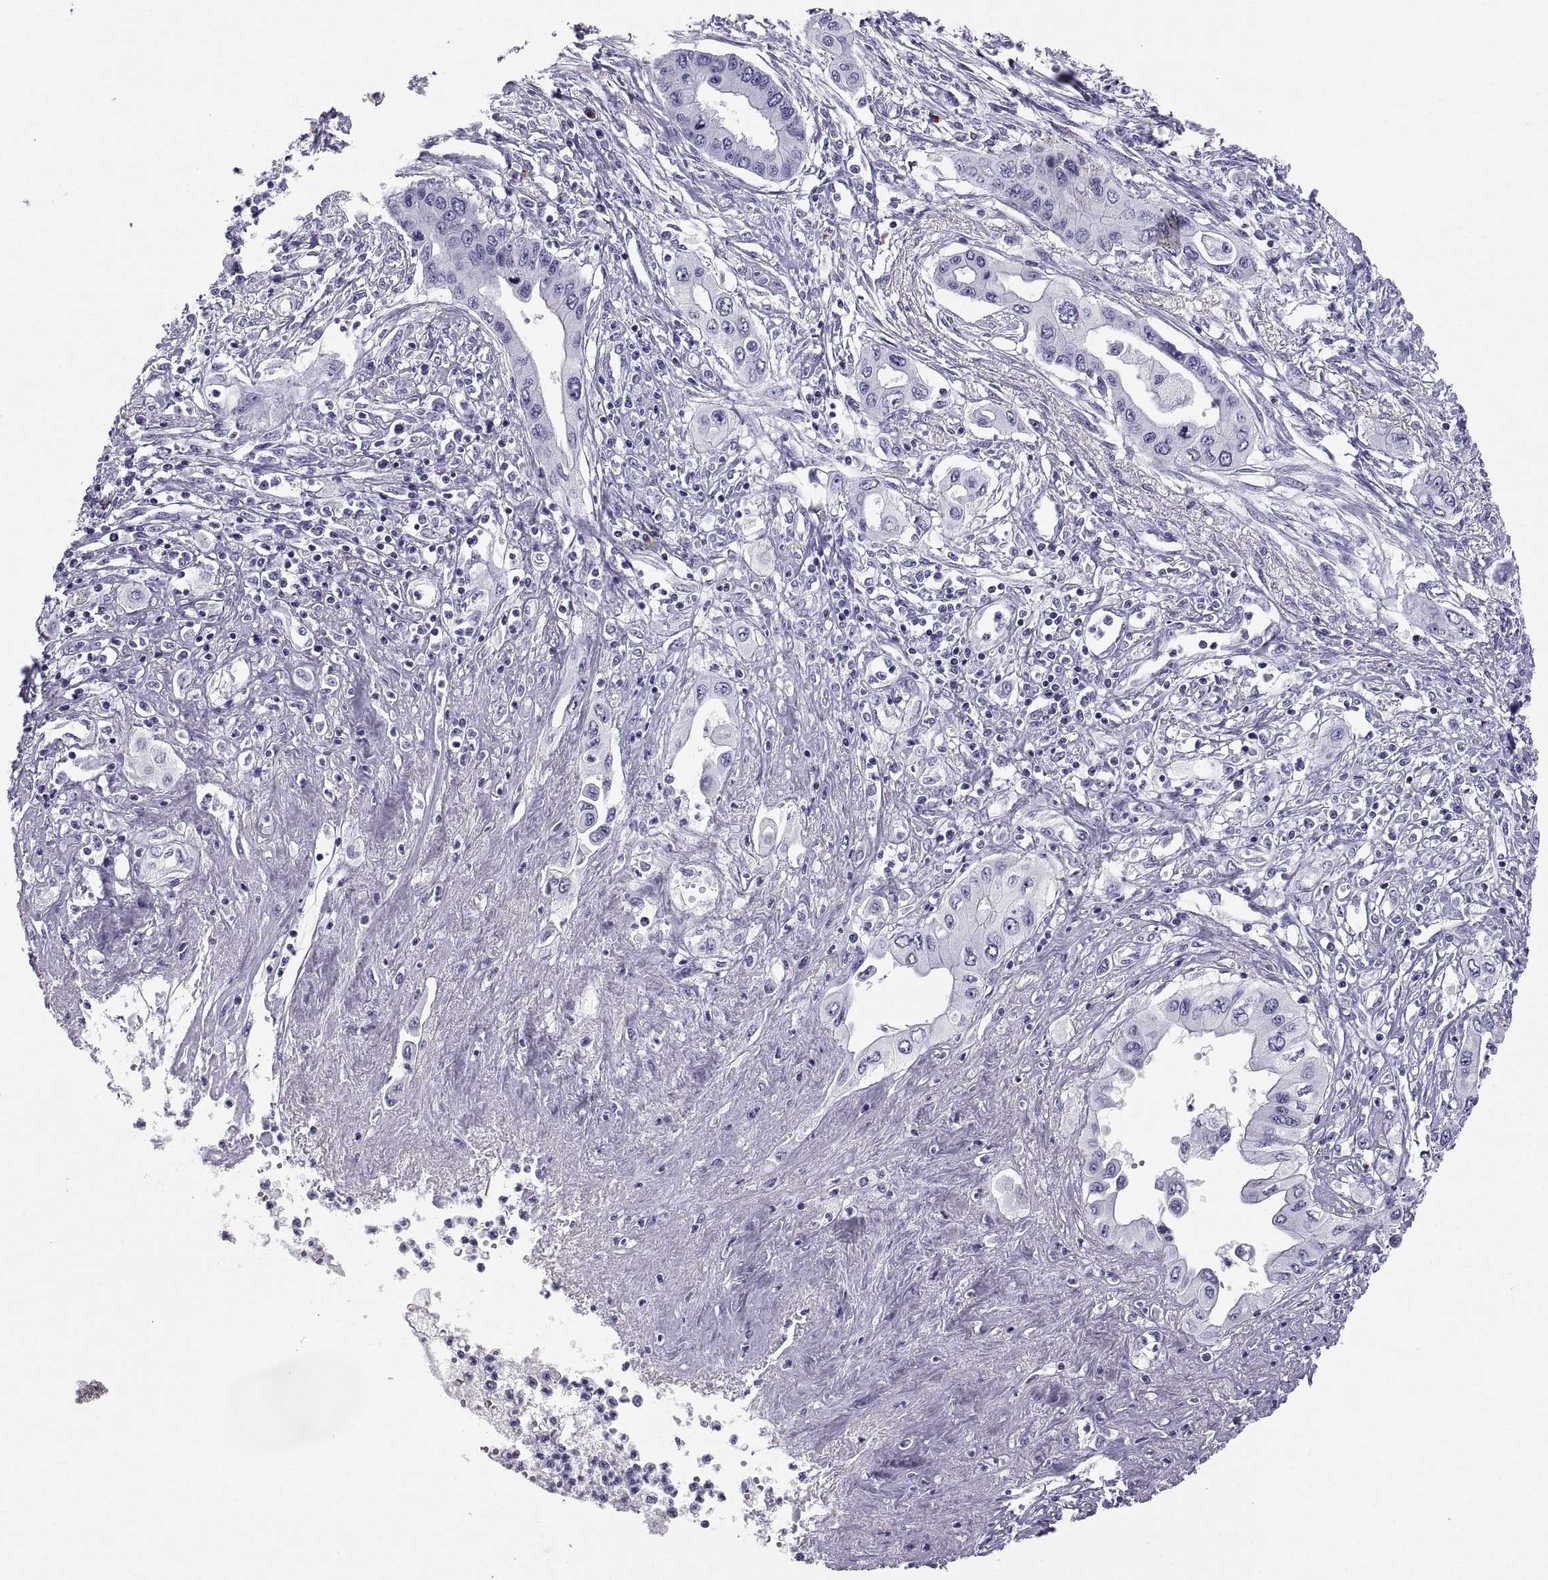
{"staining": {"intensity": "negative", "quantity": "none", "location": "none"}, "tissue": "pancreatic cancer", "cell_type": "Tumor cells", "image_type": "cancer", "snomed": [{"axis": "morphology", "description": "Adenocarcinoma, NOS"}, {"axis": "topography", "description": "Pancreas"}], "caption": "Adenocarcinoma (pancreatic) stained for a protein using immunohistochemistry (IHC) reveals no positivity tumor cells.", "gene": "CT47A10", "patient": {"sex": "female", "age": 62}}